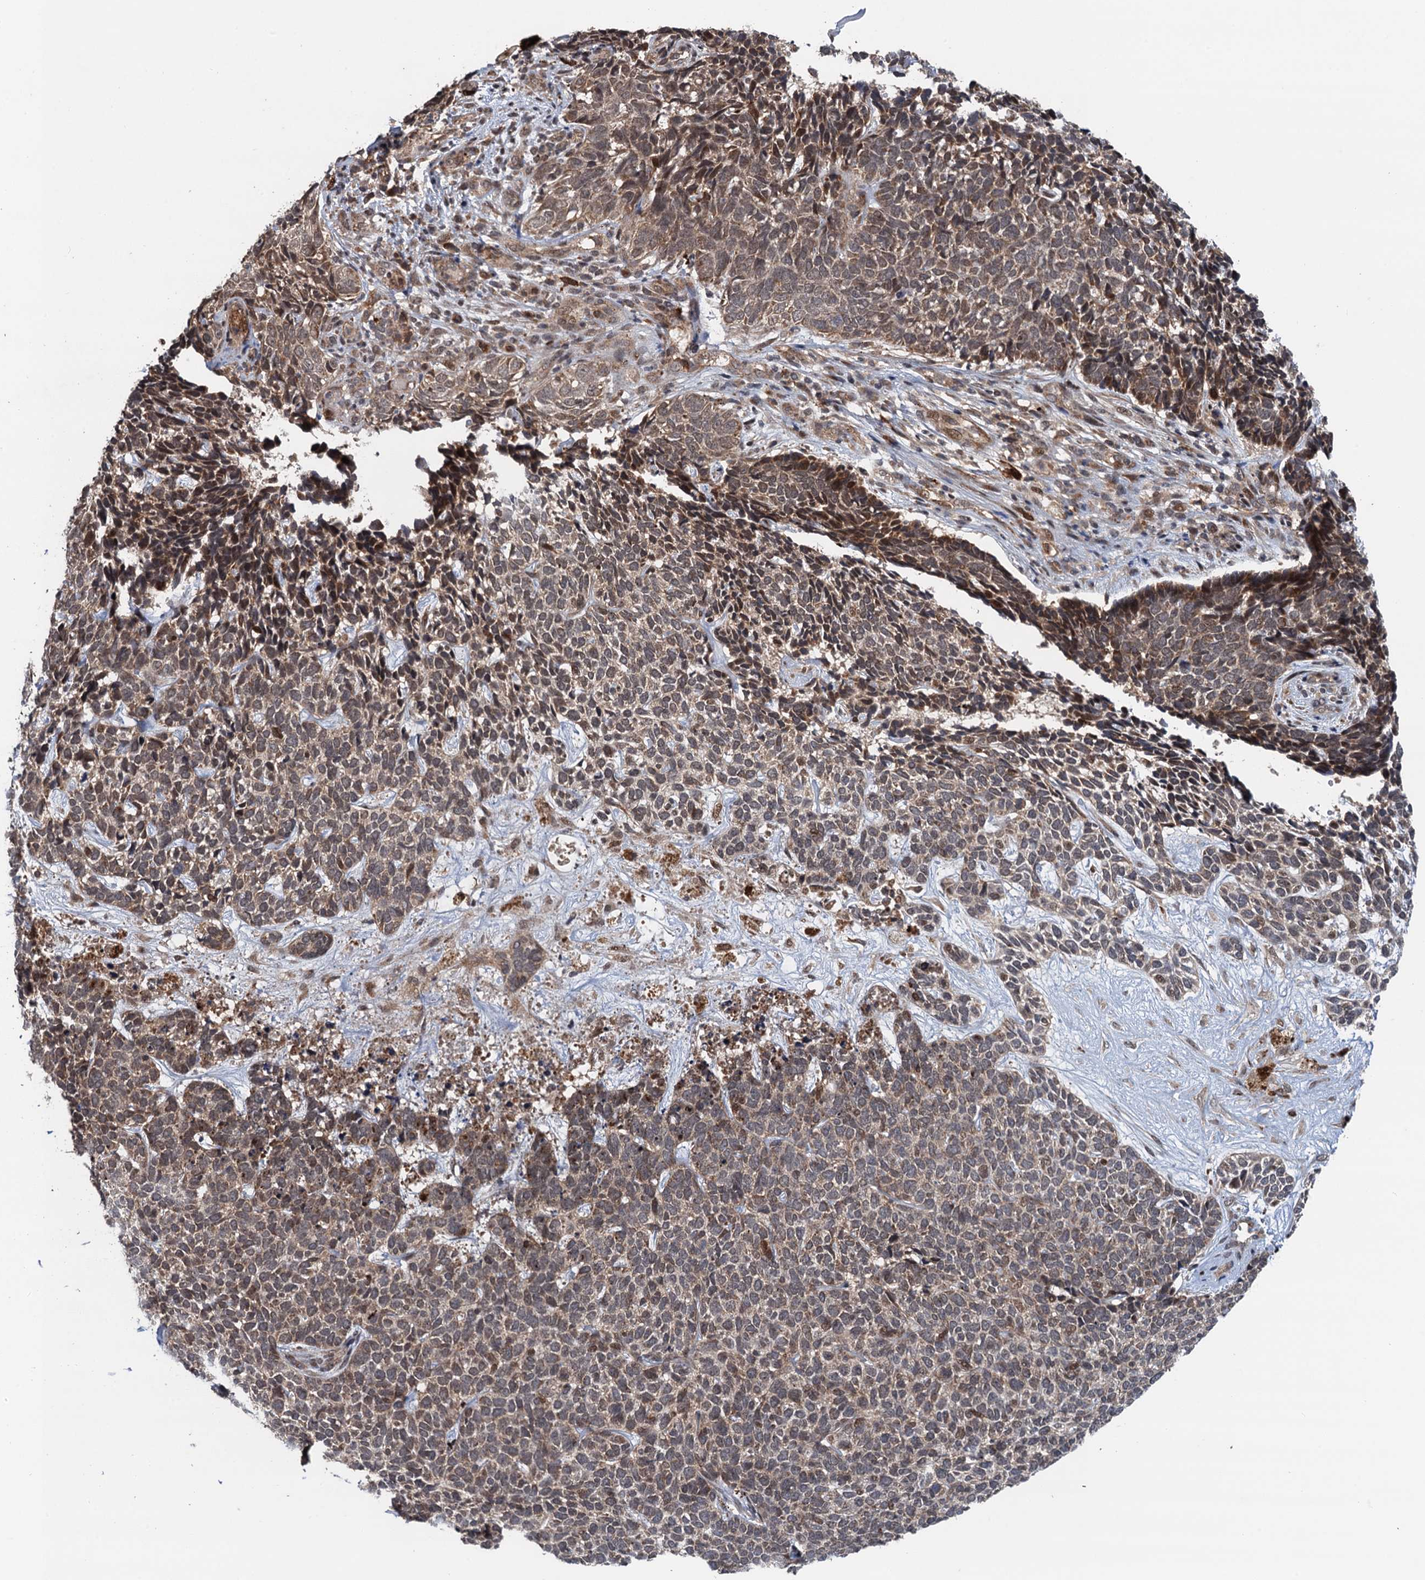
{"staining": {"intensity": "weak", "quantity": "25%-75%", "location": "cytoplasmic/membranous"}, "tissue": "skin cancer", "cell_type": "Tumor cells", "image_type": "cancer", "snomed": [{"axis": "morphology", "description": "Basal cell carcinoma"}, {"axis": "topography", "description": "Skin"}], "caption": "Human skin cancer (basal cell carcinoma) stained with a protein marker exhibits weak staining in tumor cells.", "gene": "NLRP10", "patient": {"sex": "female", "age": 84}}